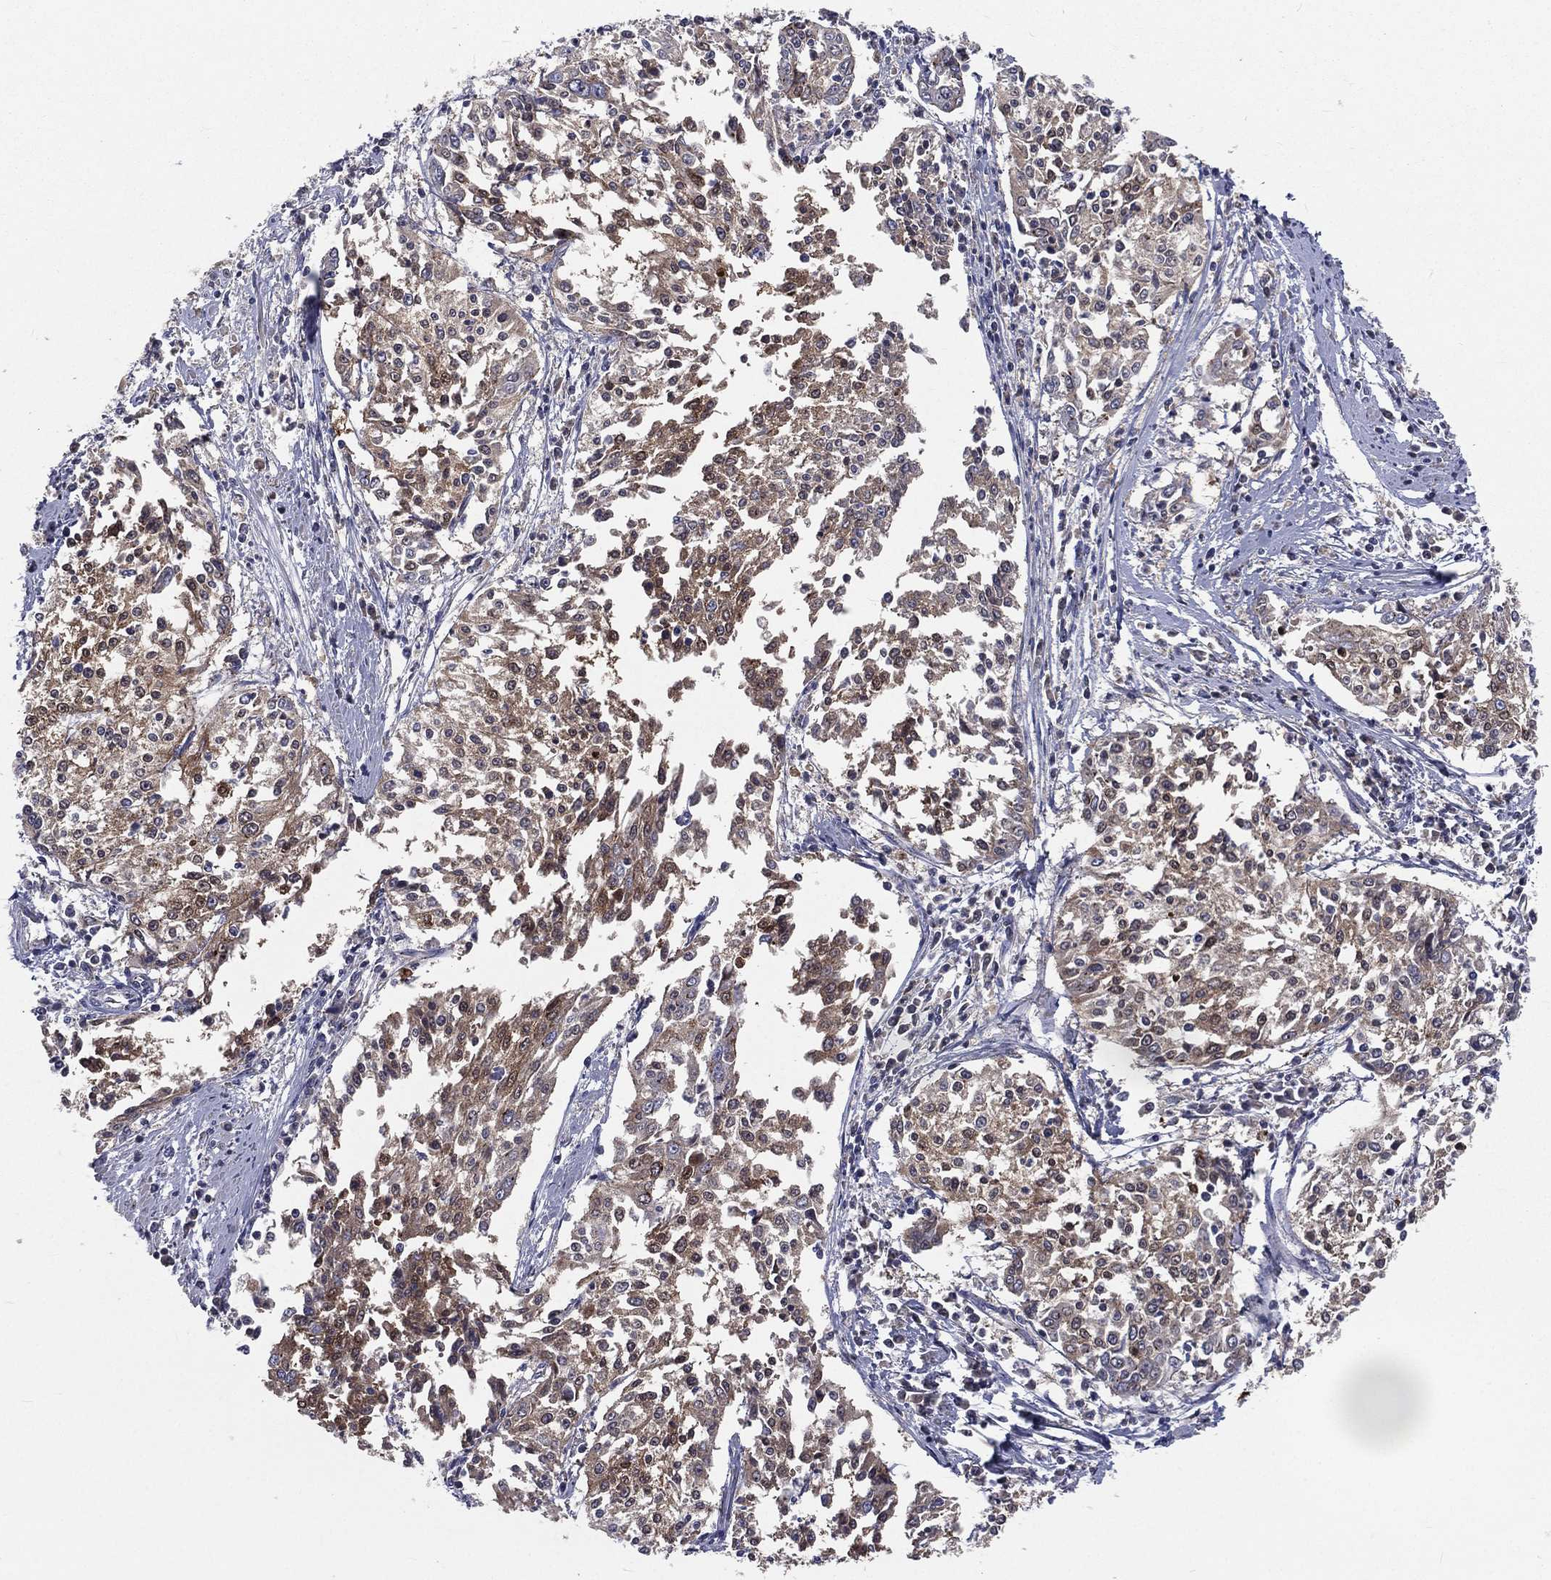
{"staining": {"intensity": "moderate", "quantity": ">75%", "location": "cytoplasmic/membranous"}, "tissue": "cervical cancer", "cell_type": "Tumor cells", "image_type": "cancer", "snomed": [{"axis": "morphology", "description": "Squamous cell carcinoma, NOS"}, {"axis": "topography", "description": "Cervix"}], "caption": "Immunohistochemistry histopathology image of neoplastic tissue: squamous cell carcinoma (cervical) stained using immunohistochemistry exhibits medium levels of moderate protein expression localized specifically in the cytoplasmic/membranous of tumor cells, appearing as a cytoplasmic/membranous brown color.", "gene": "CROCC", "patient": {"sex": "female", "age": 41}}